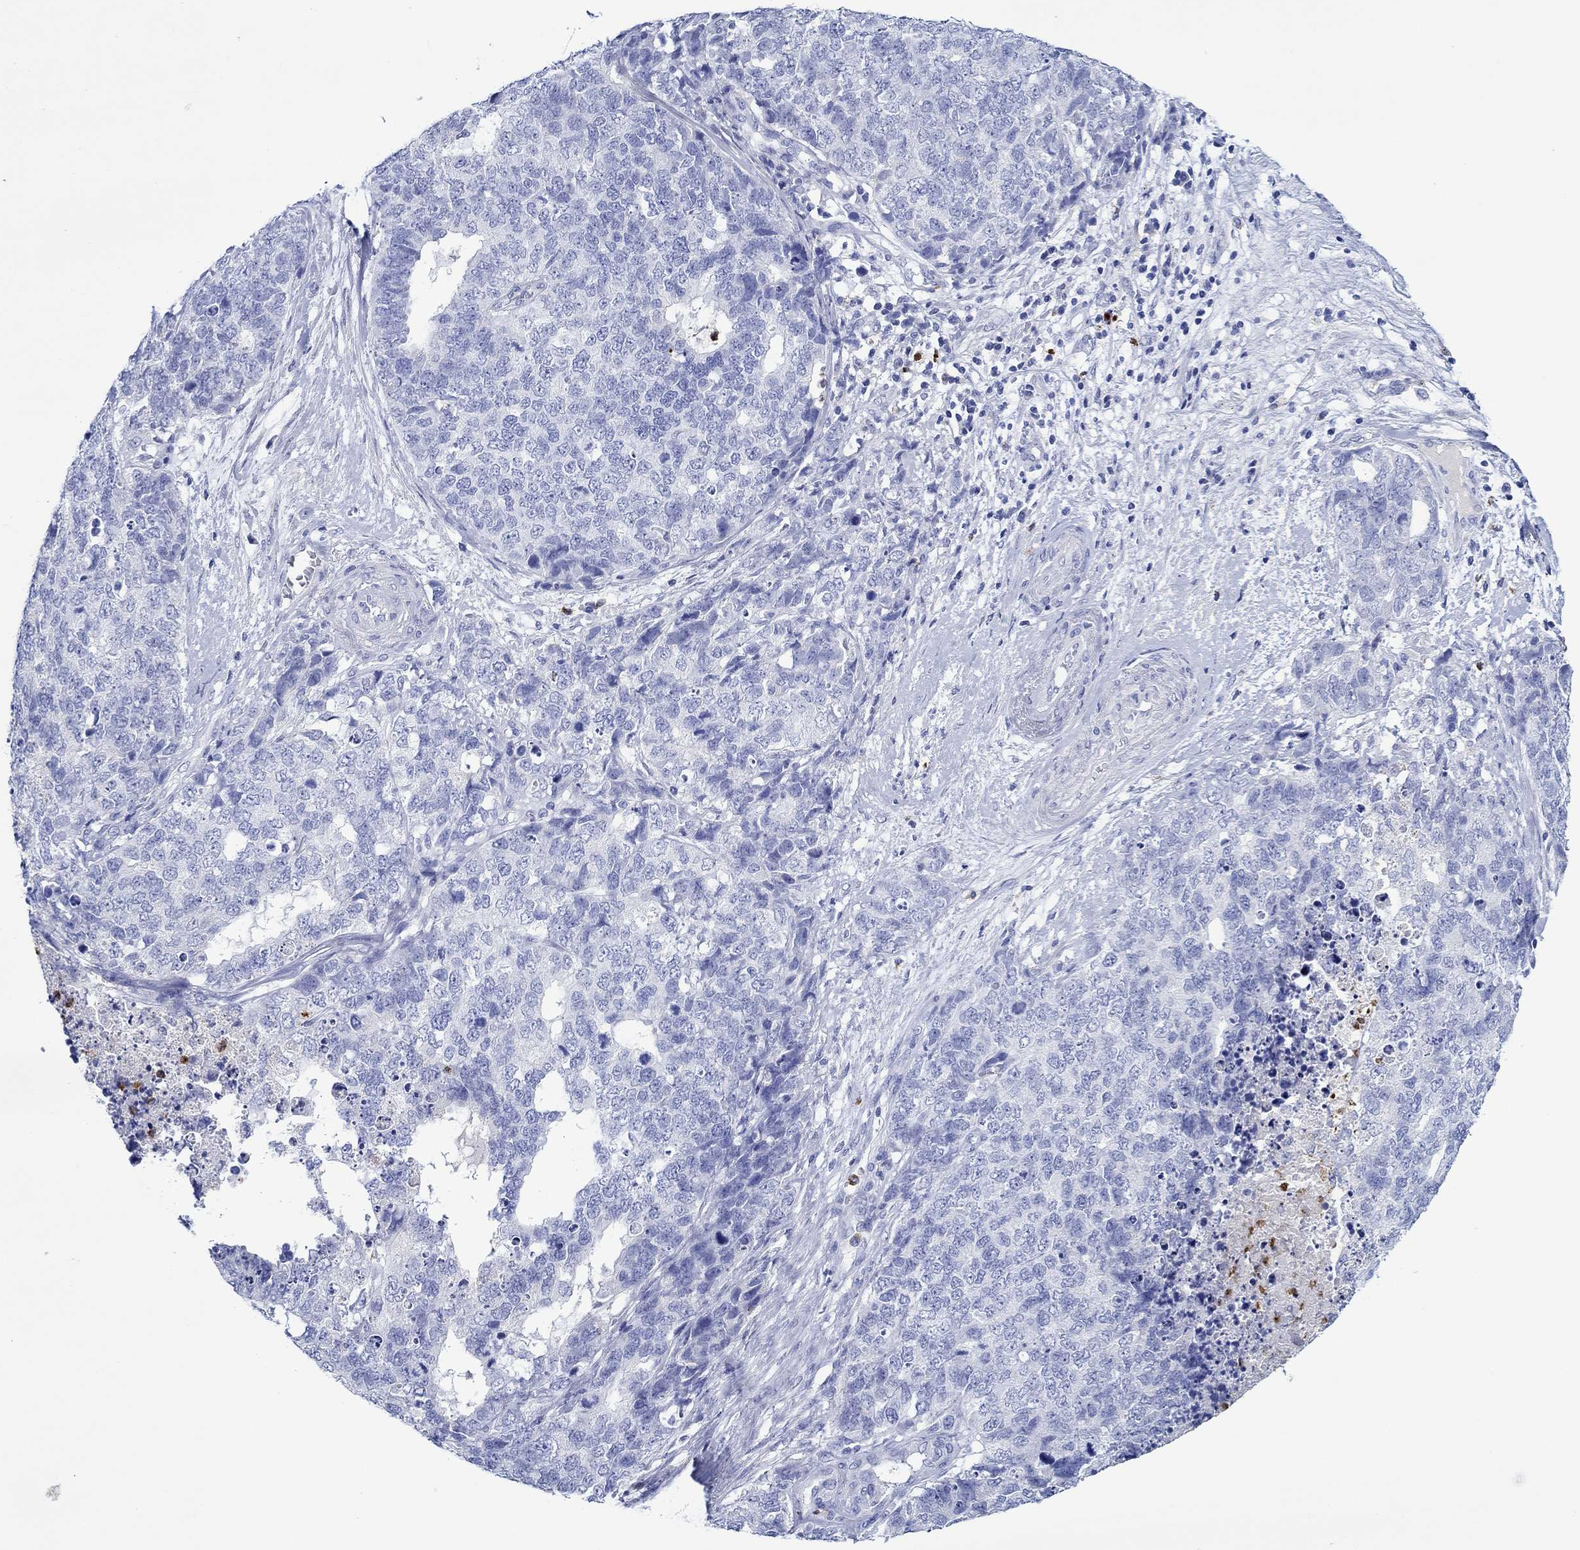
{"staining": {"intensity": "negative", "quantity": "none", "location": "none"}, "tissue": "cervical cancer", "cell_type": "Tumor cells", "image_type": "cancer", "snomed": [{"axis": "morphology", "description": "Squamous cell carcinoma, NOS"}, {"axis": "topography", "description": "Cervix"}], "caption": "Protein analysis of cervical cancer reveals no significant staining in tumor cells. (DAB immunohistochemistry, high magnification).", "gene": "EPX", "patient": {"sex": "female", "age": 63}}